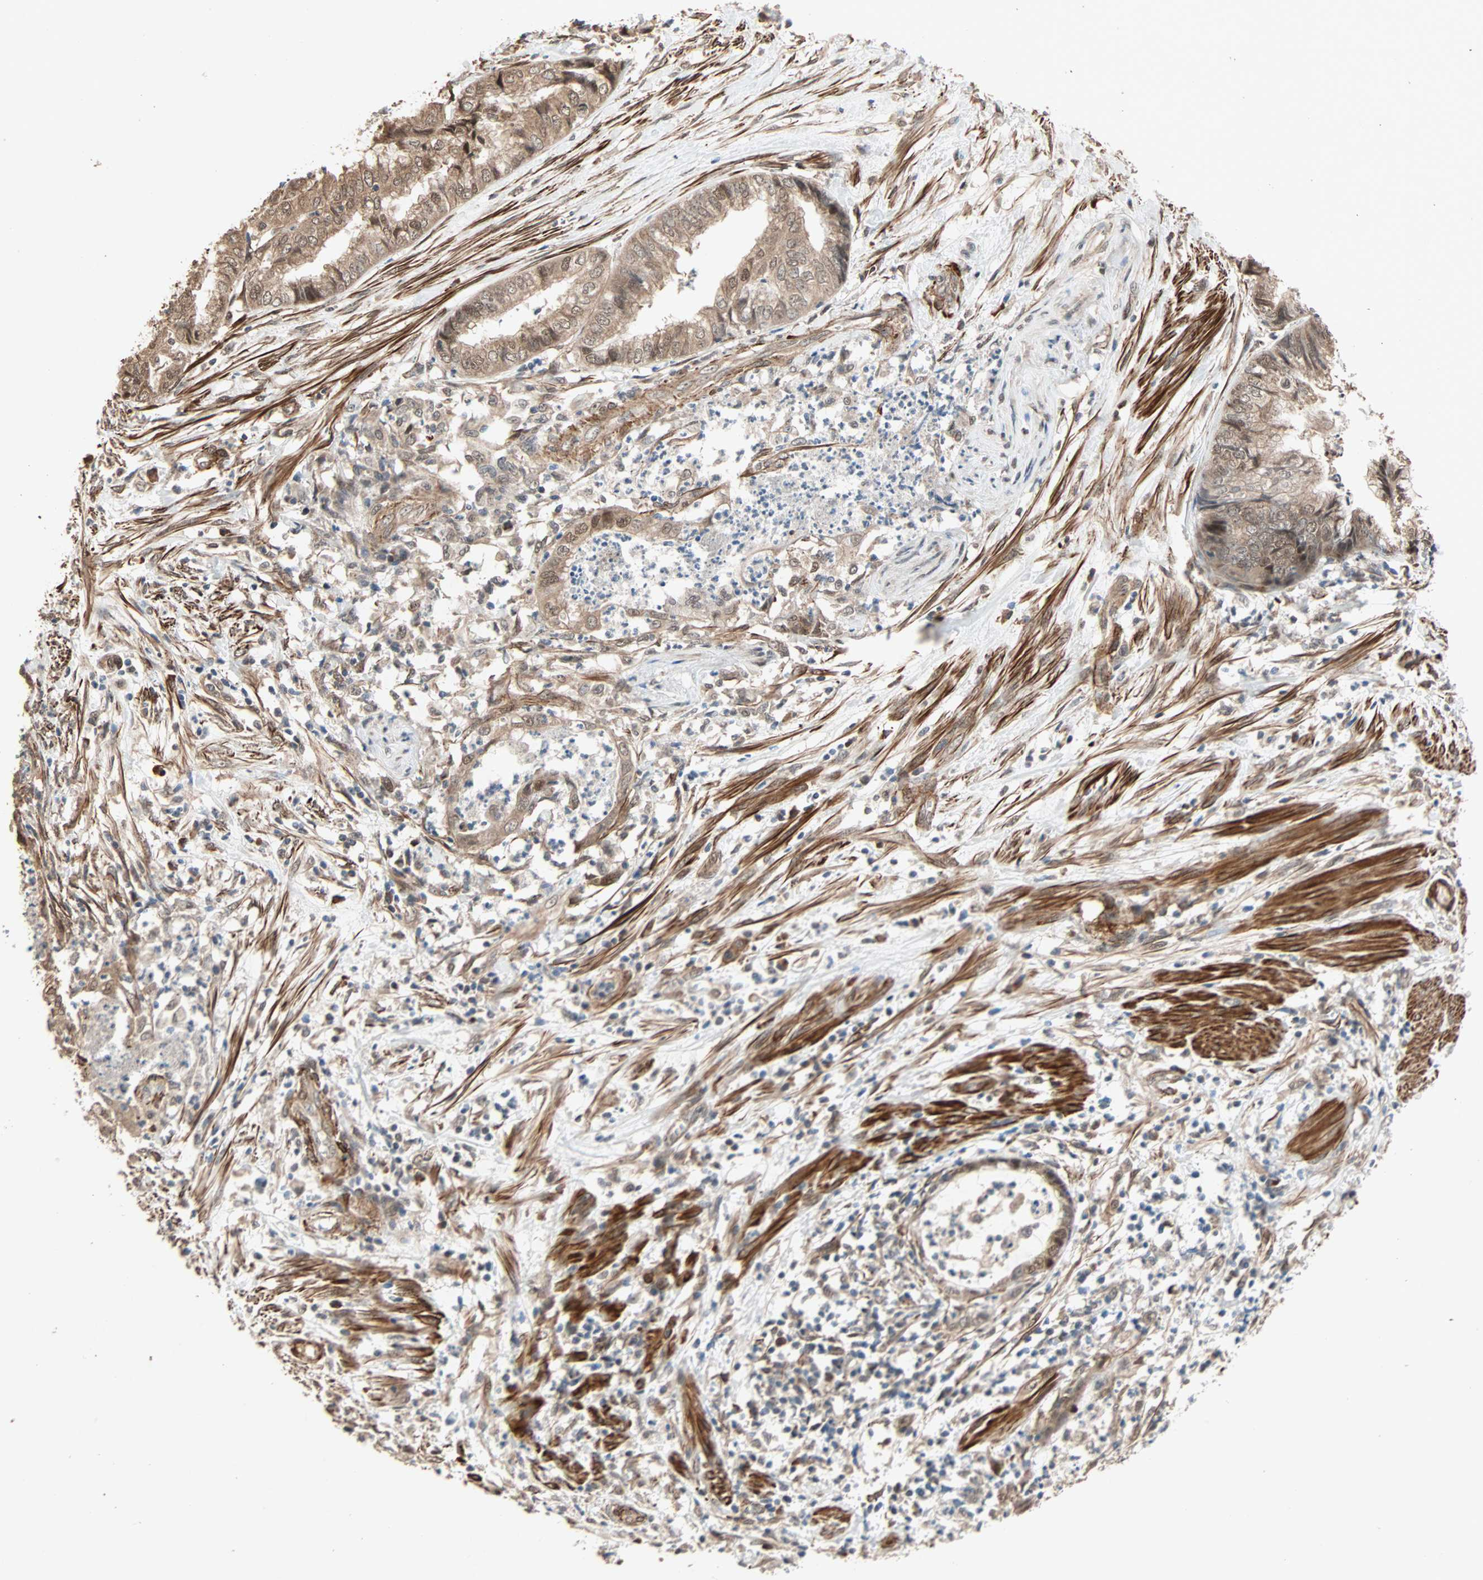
{"staining": {"intensity": "moderate", "quantity": "25%-75%", "location": "cytoplasmic/membranous,nuclear"}, "tissue": "endometrial cancer", "cell_type": "Tumor cells", "image_type": "cancer", "snomed": [{"axis": "morphology", "description": "Necrosis, NOS"}, {"axis": "morphology", "description": "Adenocarcinoma, NOS"}, {"axis": "topography", "description": "Endometrium"}], "caption": "This is an image of immunohistochemistry (IHC) staining of endometrial adenocarcinoma, which shows moderate staining in the cytoplasmic/membranous and nuclear of tumor cells.", "gene": "QSER1", "patient": {"sex": "female", "age": 79}}